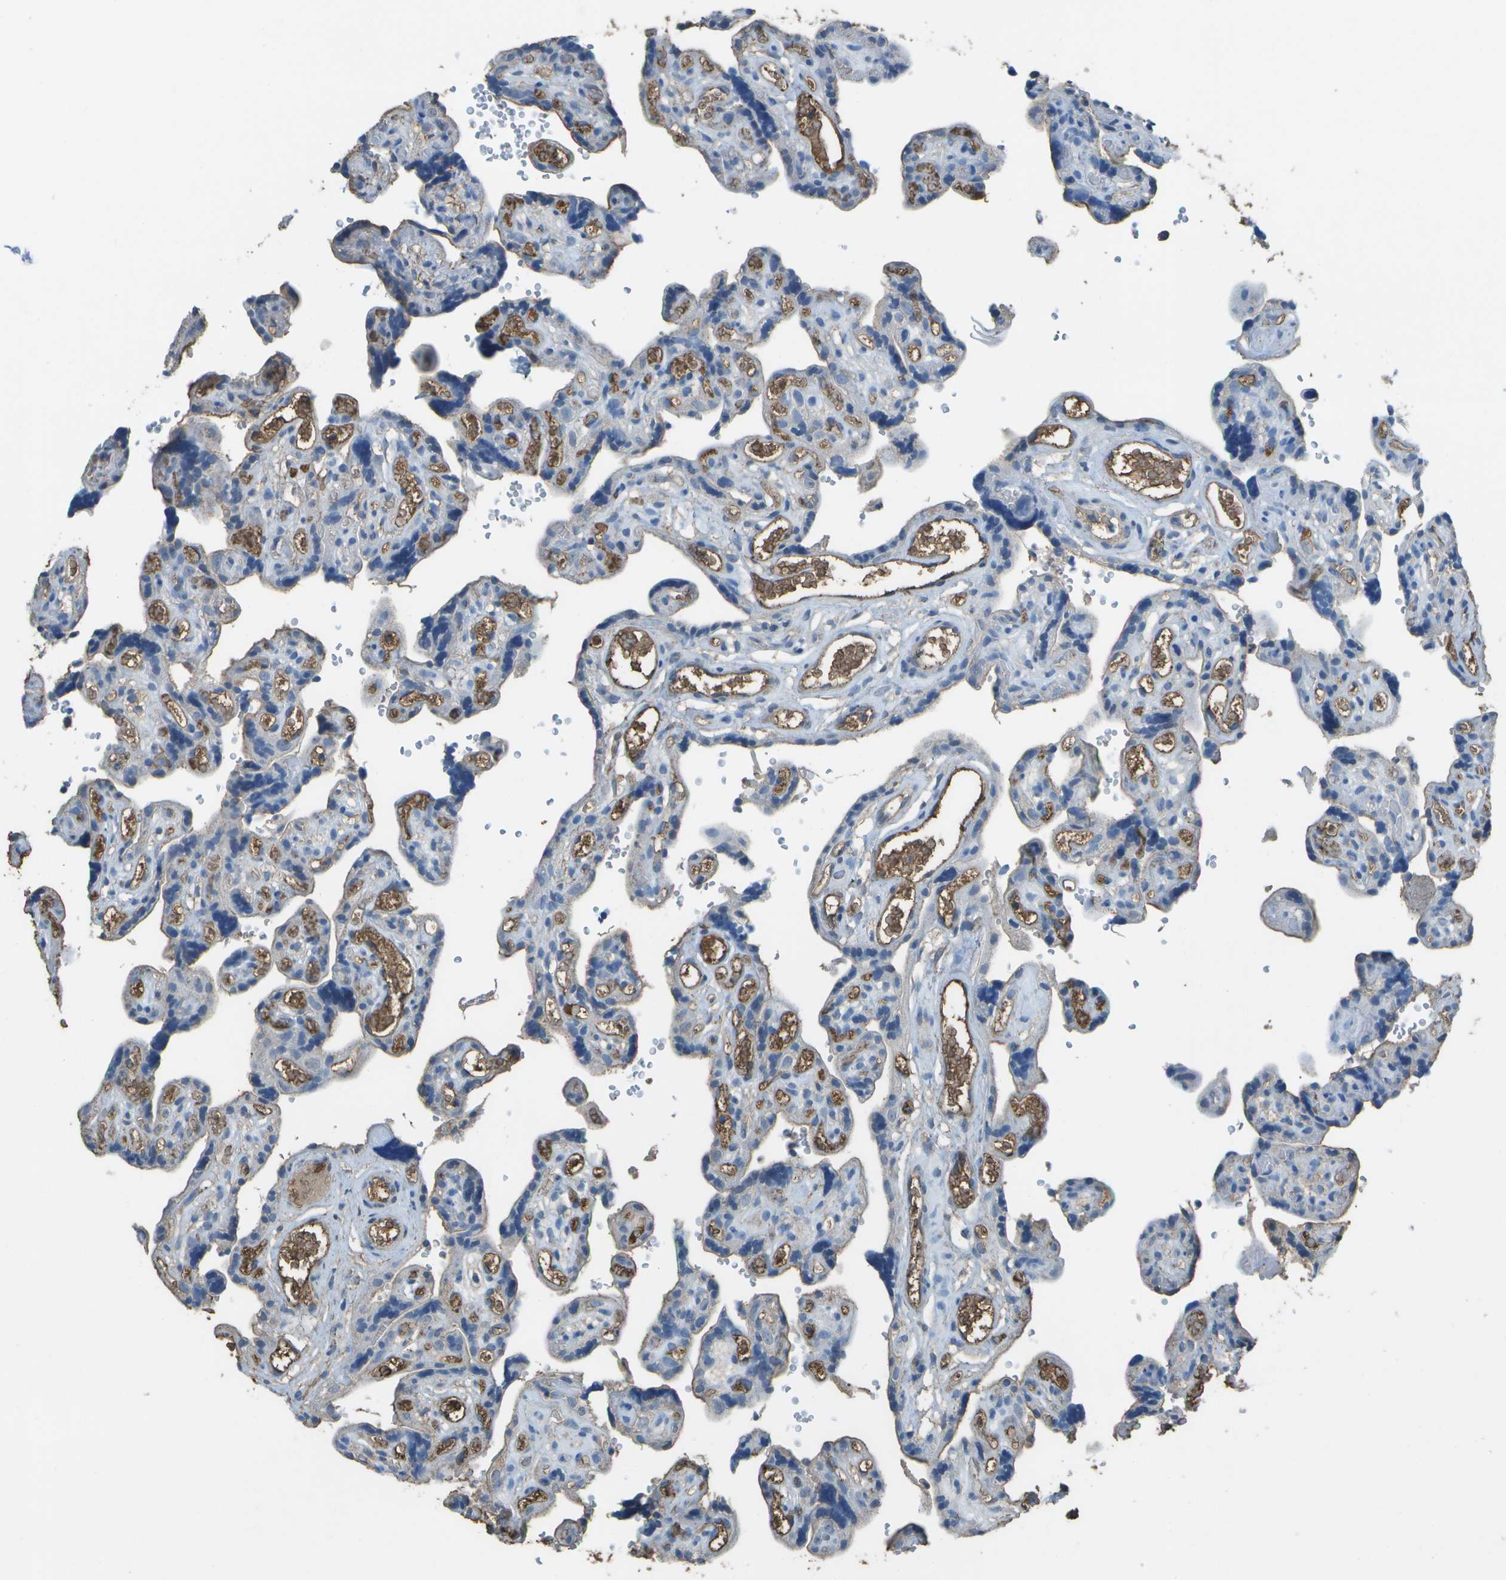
{"staining": {"intensity": "weak", "quantity": "<25%", "location": "cytoplasmic/membranous"}, "tissue": "placenta", "cell_type": "Decidual cells", "image_type": "normal", "snomed": [{"axis": "morphology", "description": "Normal tissue, NOS"}, {"axis": "topography", "description": "Placenta"}], "caption": "IHC micrograph of benign placenta: placenta stained with DAB displays no significant protein staining in decidual cells. (DAB (3,3'-diaminobenzidine) IHC, high magnification).", "gene": "CYP4F11", "patient": {"sex": "female", "age": 30}}